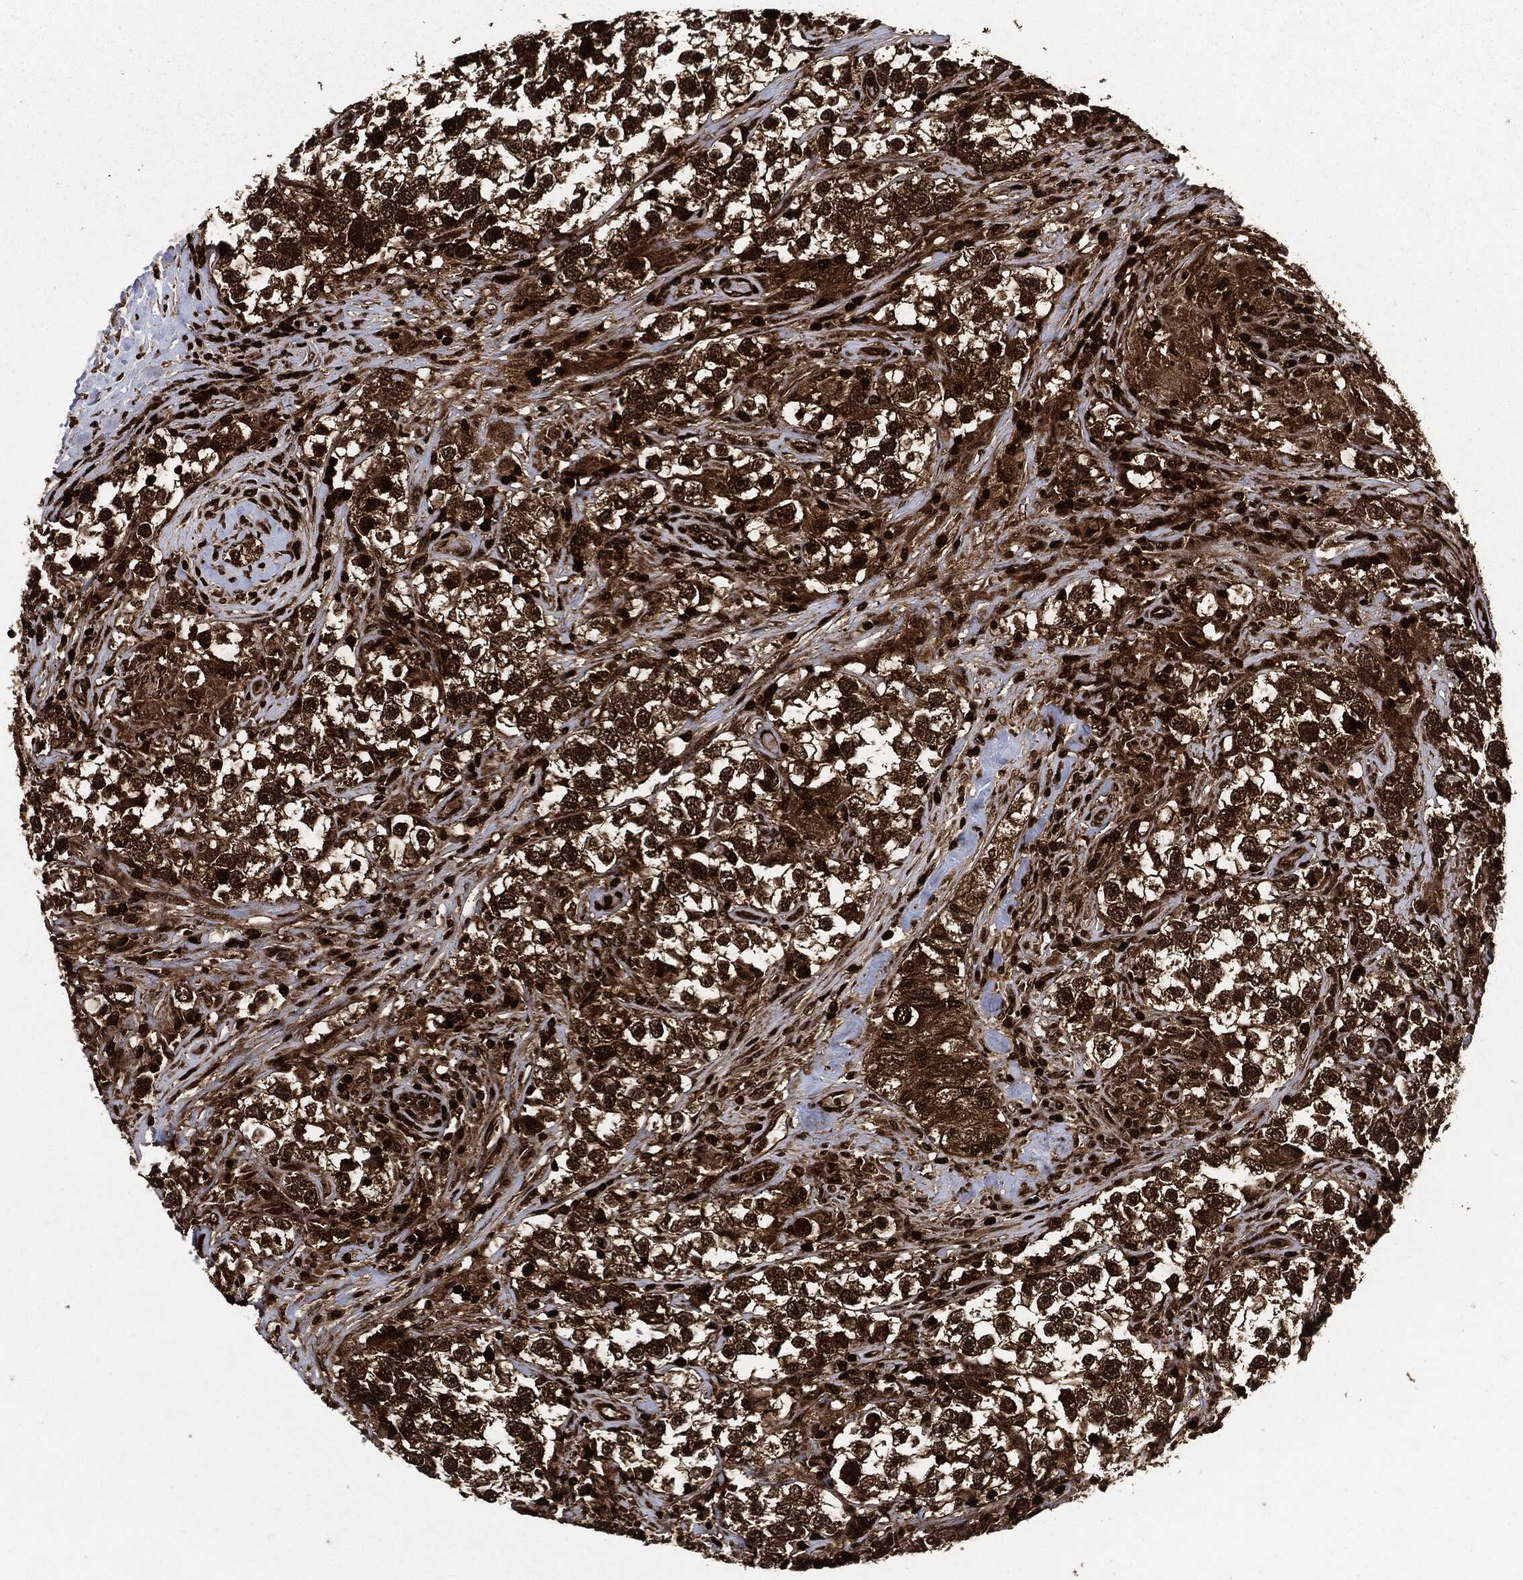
{"staining": {"intensity": "strong", "quantity": ">75%", "location": "cytoplasmic/membranous"}, "tissue": "testis cancer", "cell_type": "Tumor cells", "image_type": "cancer", "snomed": [{"axis": "morphology", "description": "Seminoma, NOS"}, {"axis": "topography", "description": "Testis"}], "caption": "High-power microscopy captured an immunohistochemistry (IHC) micrograph of testis seminoma, revealing strong cytoplasmic/membranous staining in about >75% of tumor cells.", "gene": "YWHAB", "patient": {"sex": "male", "age": 46}}